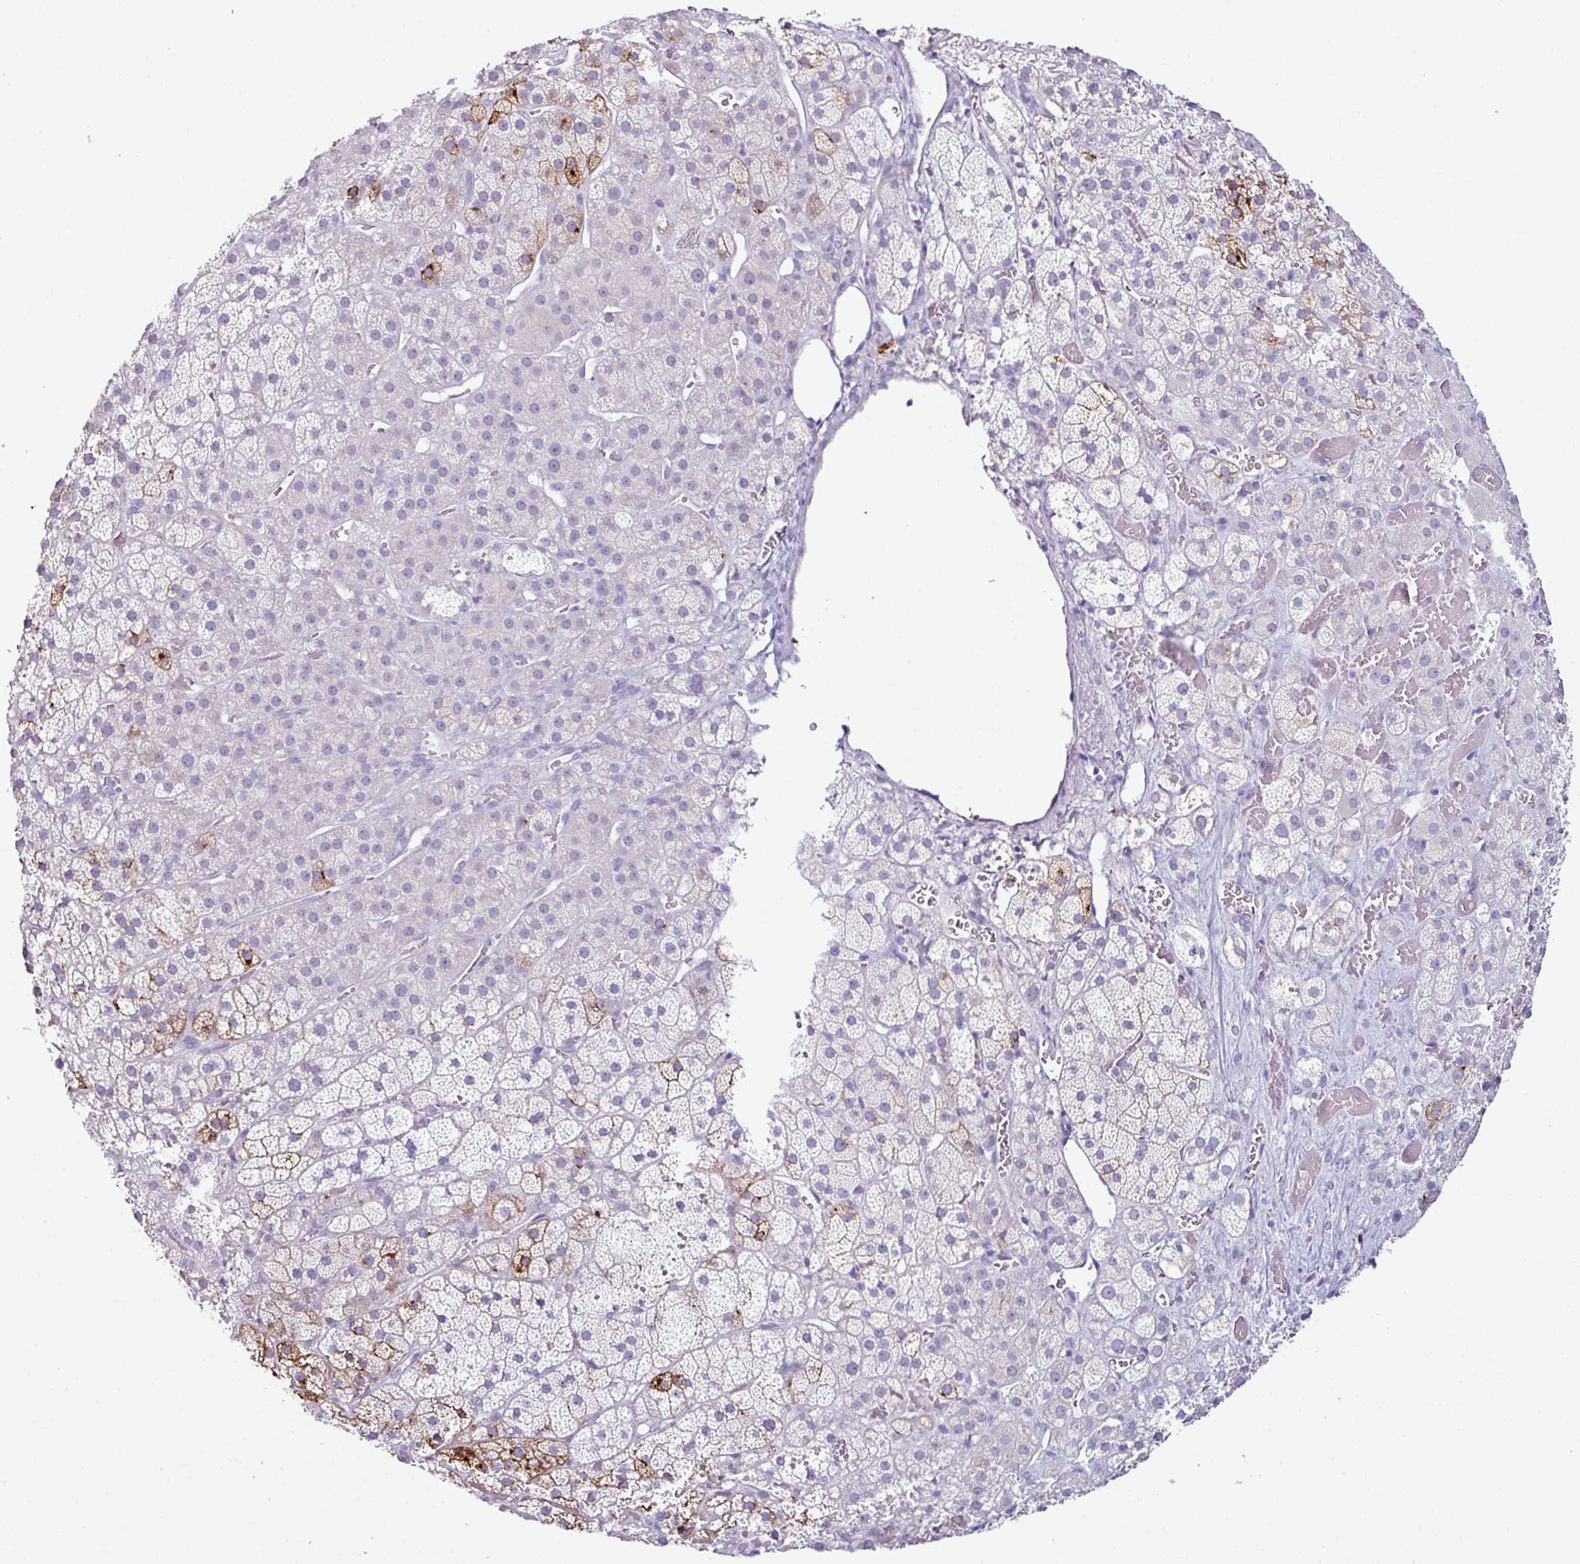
{"staining": {"intensity": "strong", "quantity": "<25%", "location": "cytoplasmic/membranous"}, "tissue": "adrenal gland", "cell_type": "Glandular cells", "image_type": "normal", "snomed": [{"axis": "morphology", "description": "Normal tissue, NOS"}, {"axis": "topography", "description": "Adrenal gland"}], "caption": "Protein staining by immunohistochemistry displays strong cytoplasmic/membranous positivity in approximately <25% of glandular cells in normal adrenal gland. (Stains: DAB in brown, nuclei in blue, Microscopy: brightfield microscopy at high magnification).", "gene": "GLP2R", "patient": {"sex": "male", "age": 57}}